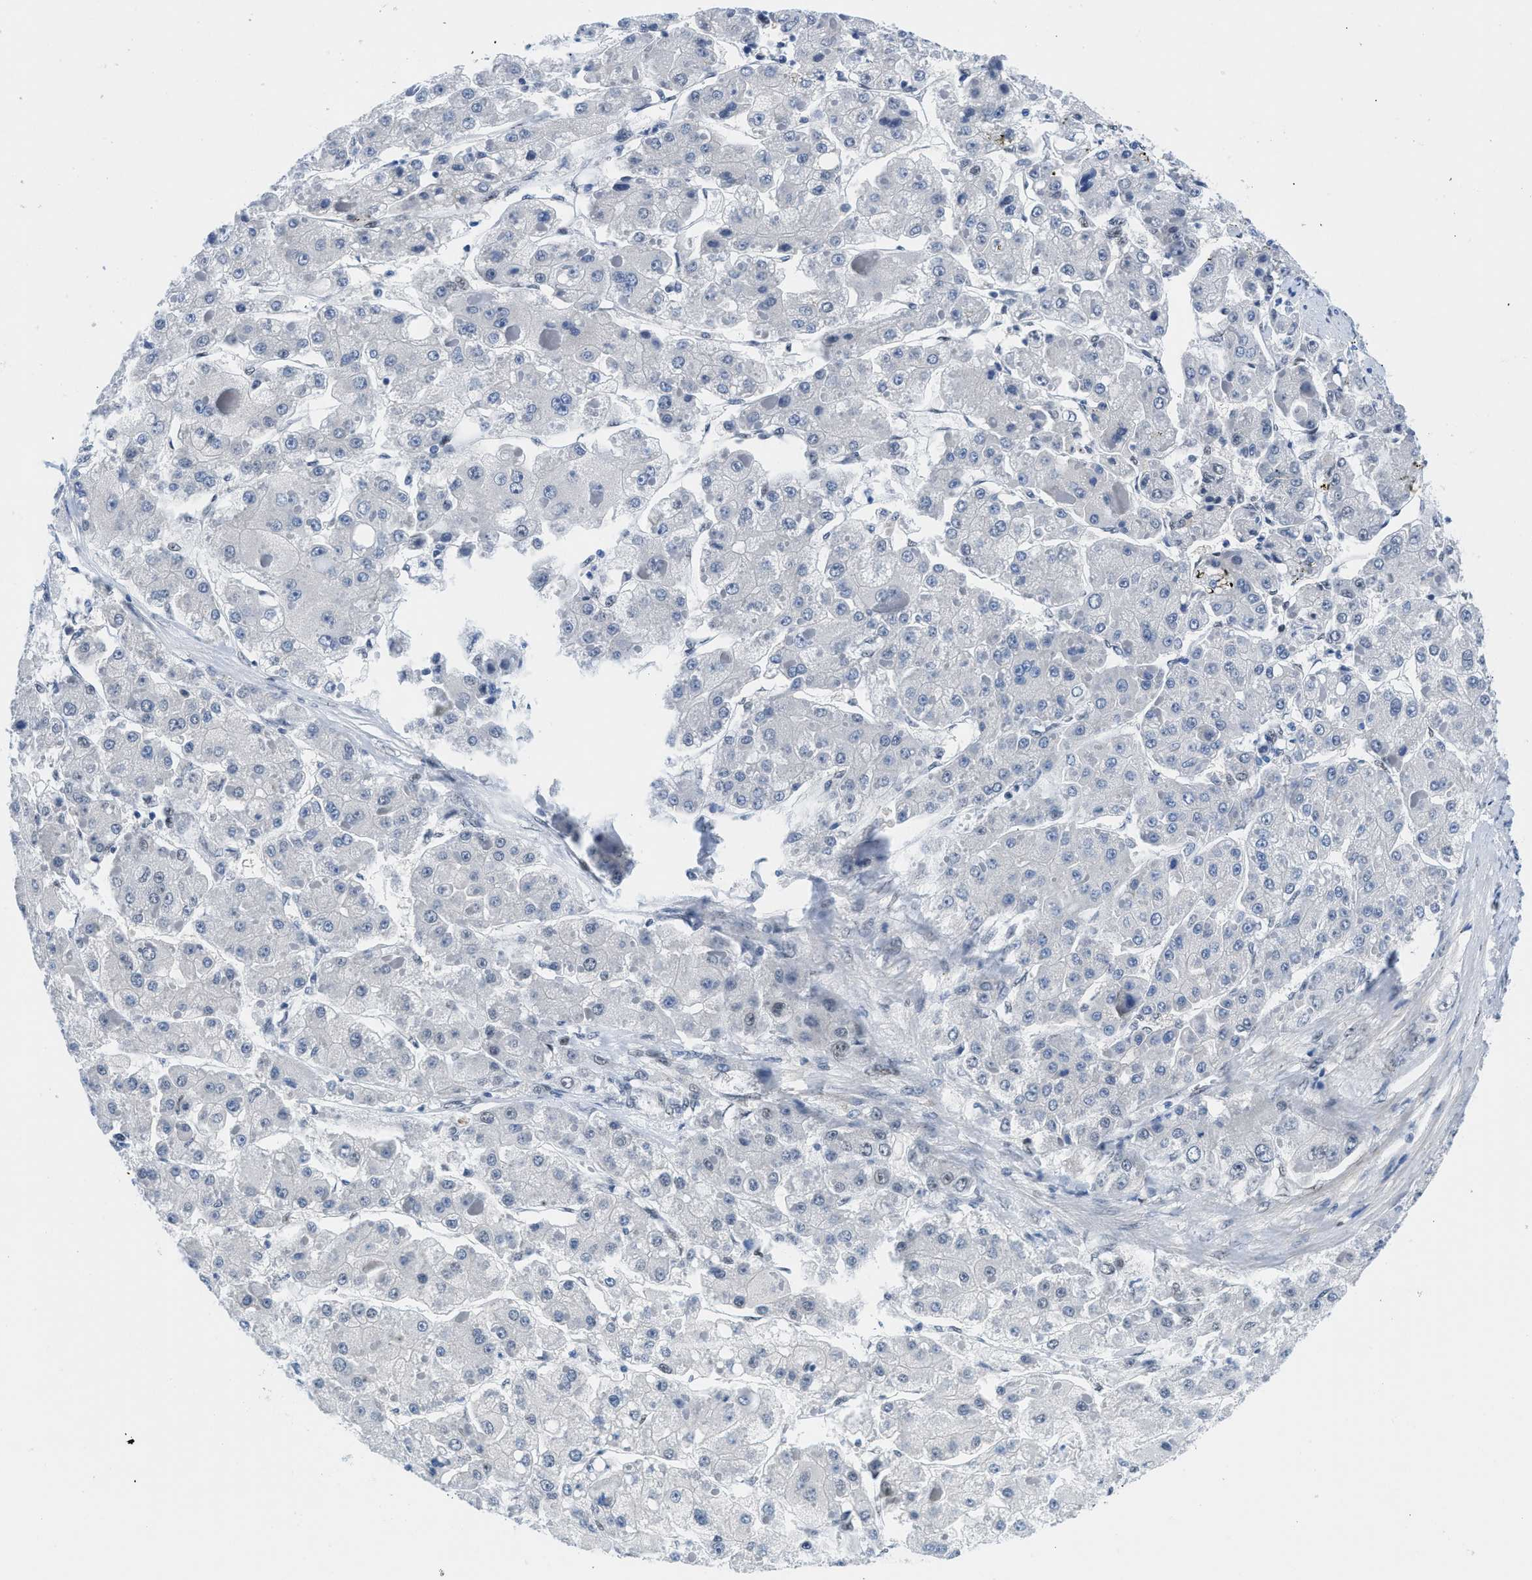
{"staining": {"intensity": "negative", "quantity": "none", "location": "none"}, "tissue": "liver cancer", "cell_type": "Tumor cells", "image_type": "cancer", "snomed": [{"axis": "morphology", "description": "Carcinoma, Hepatocellular, NOS"}, {"axis": "topography", "description": "Liver"}], "caption": "A micrograph of liver cancer (hepatocellular carcinoma) stained for a protein demonstrates no brown staining in tumor cells.", "gene": "SMARCAD1", "patient": {"sex": "female", "age": 73}}